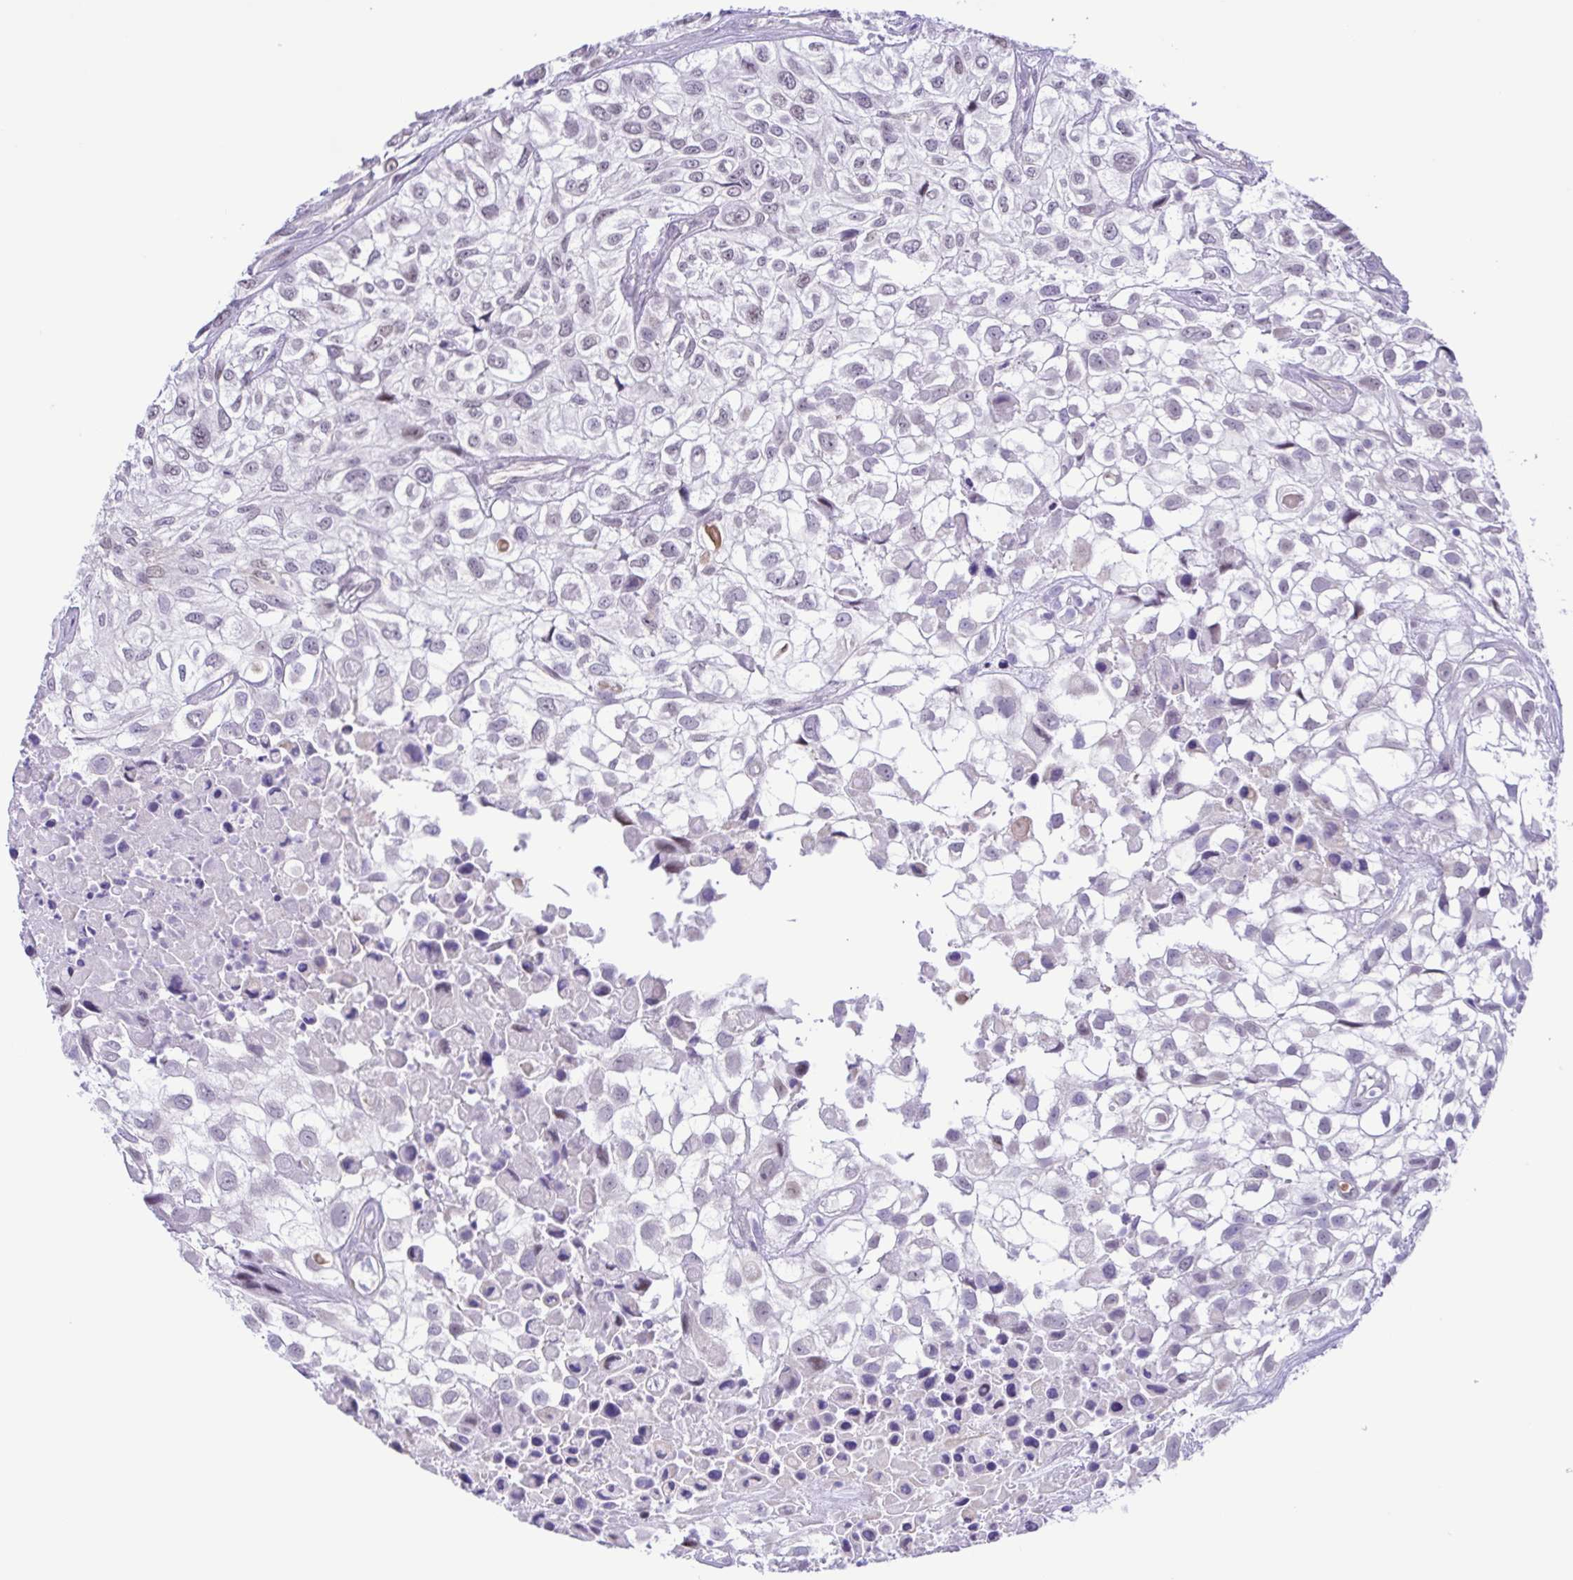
{"staining": {"intensity": "negative", "quantity": "none", "location": "none"}, "tissue": "urothelial cancer", "cell_type": "Tumor cells", "image_type": "cancer", "snomed": [{"axis": "morphology", "description": "Urothelial carcinoma, High grade"}, {"axis": "topography", "description": "Urinary bladder"}], "caption": "High magnification brightfield microscopy of urothelial cancer stained with DAB (brown) and counterstained with hematoxylin (blue): tumor cells show no significant staining.", "gene": "DCLK2", "patient": {"sex": "male", "age": 56}}